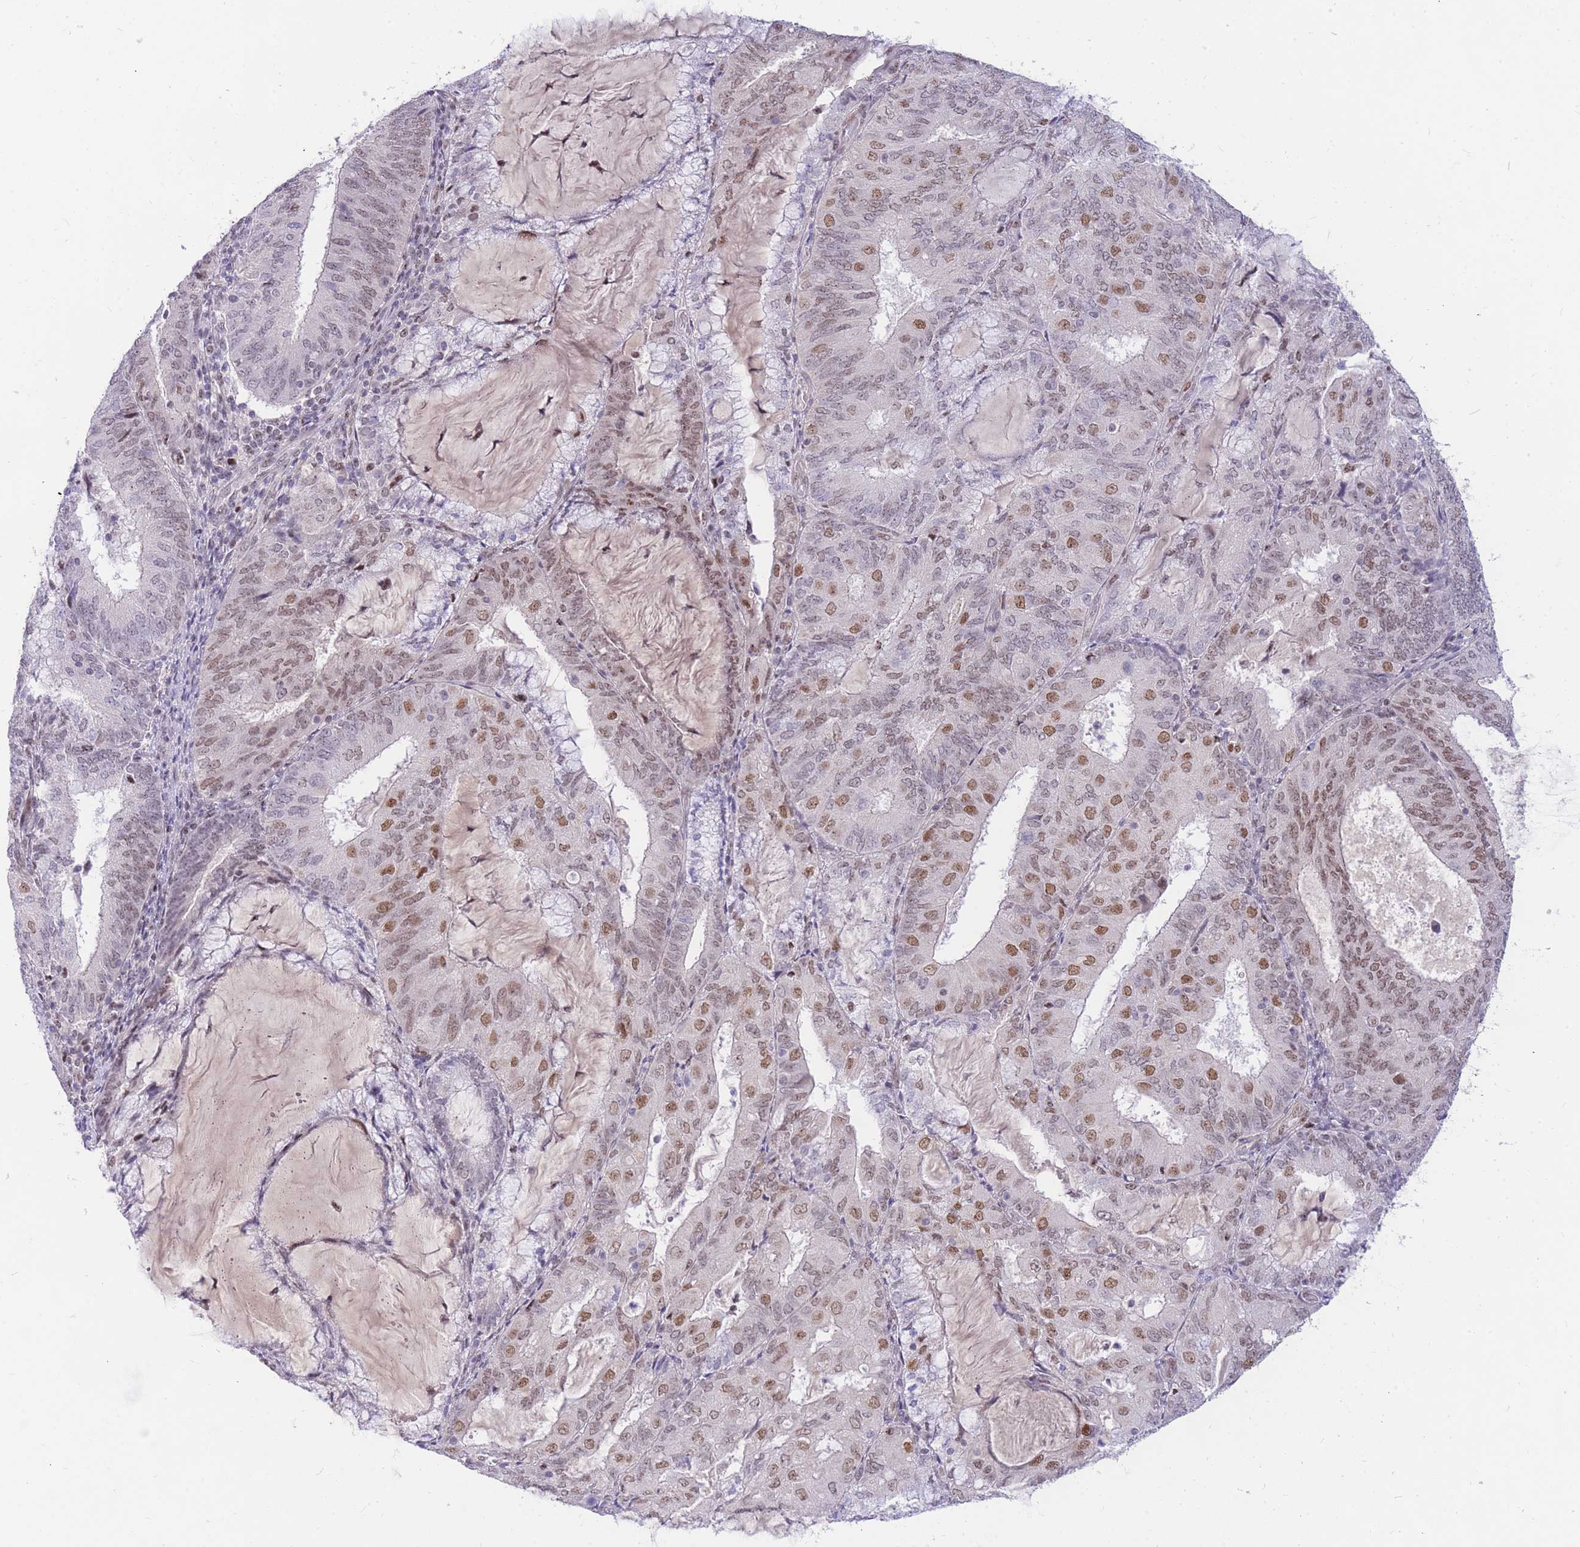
{"staining": {"intensity": "moderate", "quantity": ">75%", "location": "nuclear"}, "tissue": "endometrial cancer", "cell_type": "Tumor cells", "image_type": "cancer", "snomed": [{"axis": "morphology", "description": "Adenocarcinoma, NOS"}, {"axis": "topography", "description": "Endometrium"}], "caption": "A high-resolution image shows immunohistochemistry (IHC) staining of adenocarcinoma (endometrial), which reveals moderate nuclear positivity in approximately >75% of tumor cells. (DAB IHC, brown staining for protein, blue staining for nuclei).", "gene": "TLE2", "patient": {"sex": "female", "age": 81}}